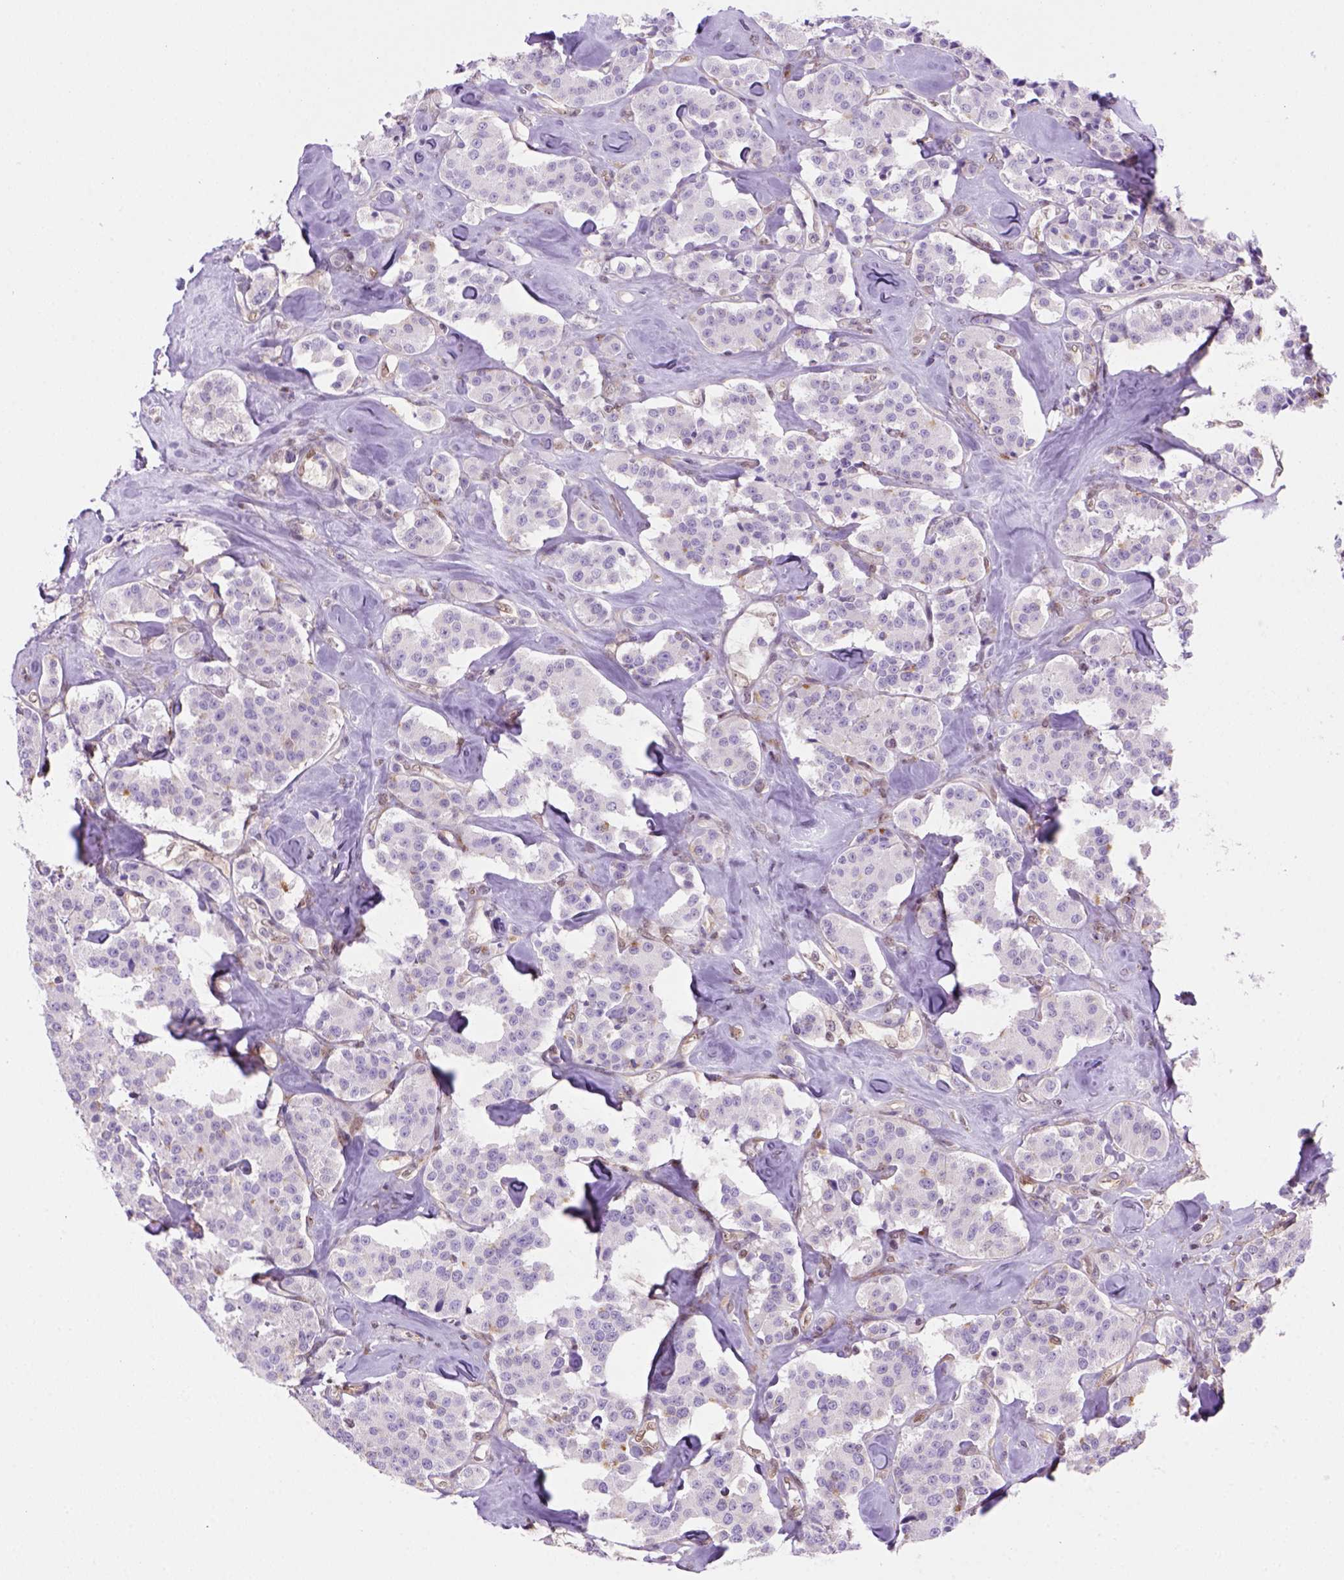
{"staining": {"intensity": "negative", "quantity": "none", "location": "none"}, "tissue": "carcinoid", "cell_type": "Tumor cells", "image_type": "cancer", "snomed": [{"axis": "morphology", "description": "Carcinoid, malignant, NOS"}, {"axis": "topography", "description": "Pancreas"}], "caption": "Tumor cells are negative for brown protein staining in carcinoid (malignant).", "gene": "MGMT", "patient": {"sex": "male", "age": 41}}